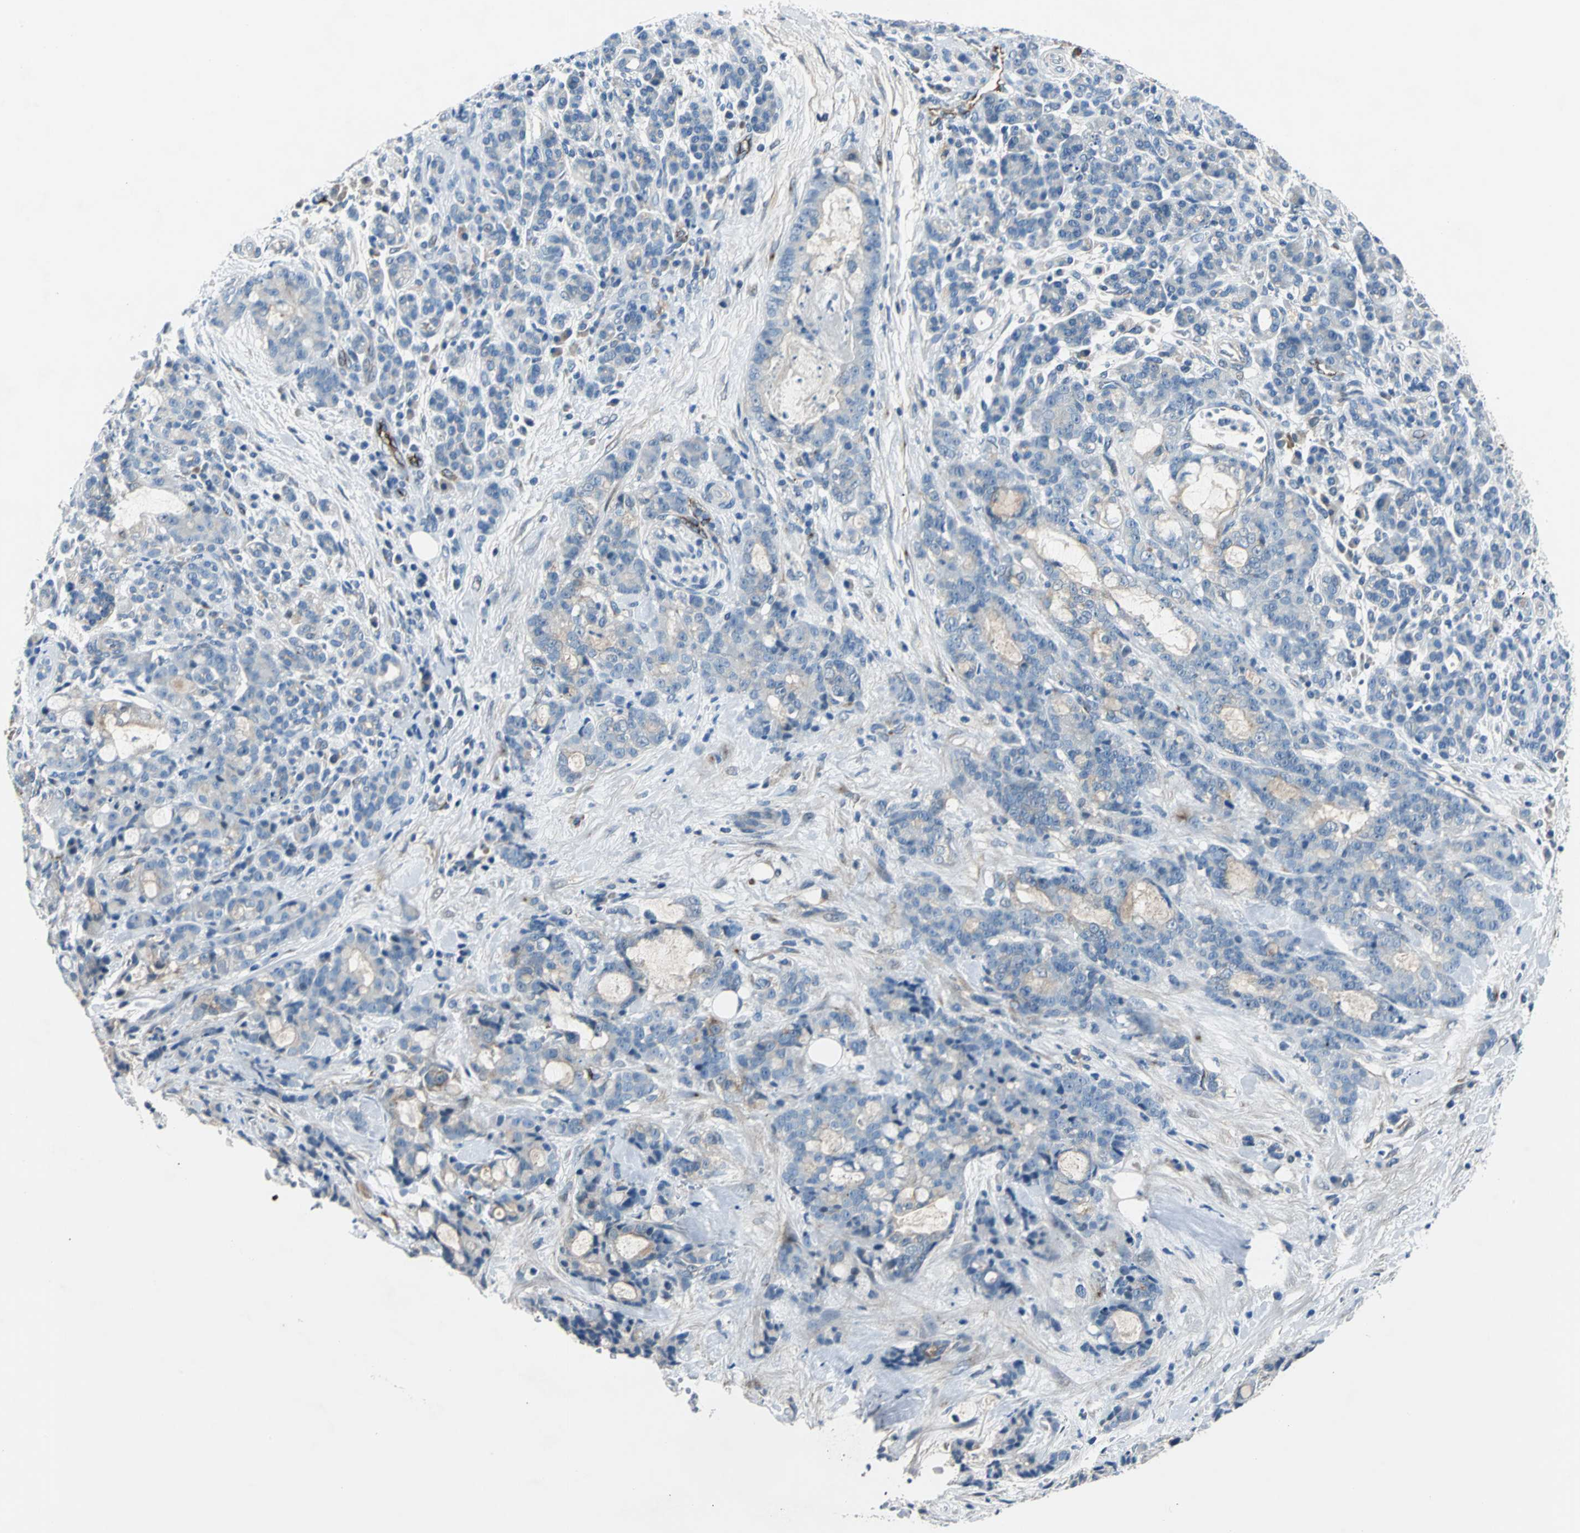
{"staining": {"intensity": "moderate", "quantity": "<25%", "location": "cytoplasmic/membranous"}, "tissue": "pancreatic cancer", "cell_type": "Tumor cells", "image_type": "cancer", "snomed": [{"axis": "morphology", "description": "Adenocarcinoma, NOS"}, {"axis": "topography", "description": "Pancreas"}], "caption": "This histopathology image displays pancreatic cancer stained with immunohistochemistry to label a protein in brown. The cytoplasmic/membranous of tumor cells show moderate positivity for the protein. Nuclei are counter-stained blue.", "gene": "SELP", "patient": {"sex": "female", "age": 73}}